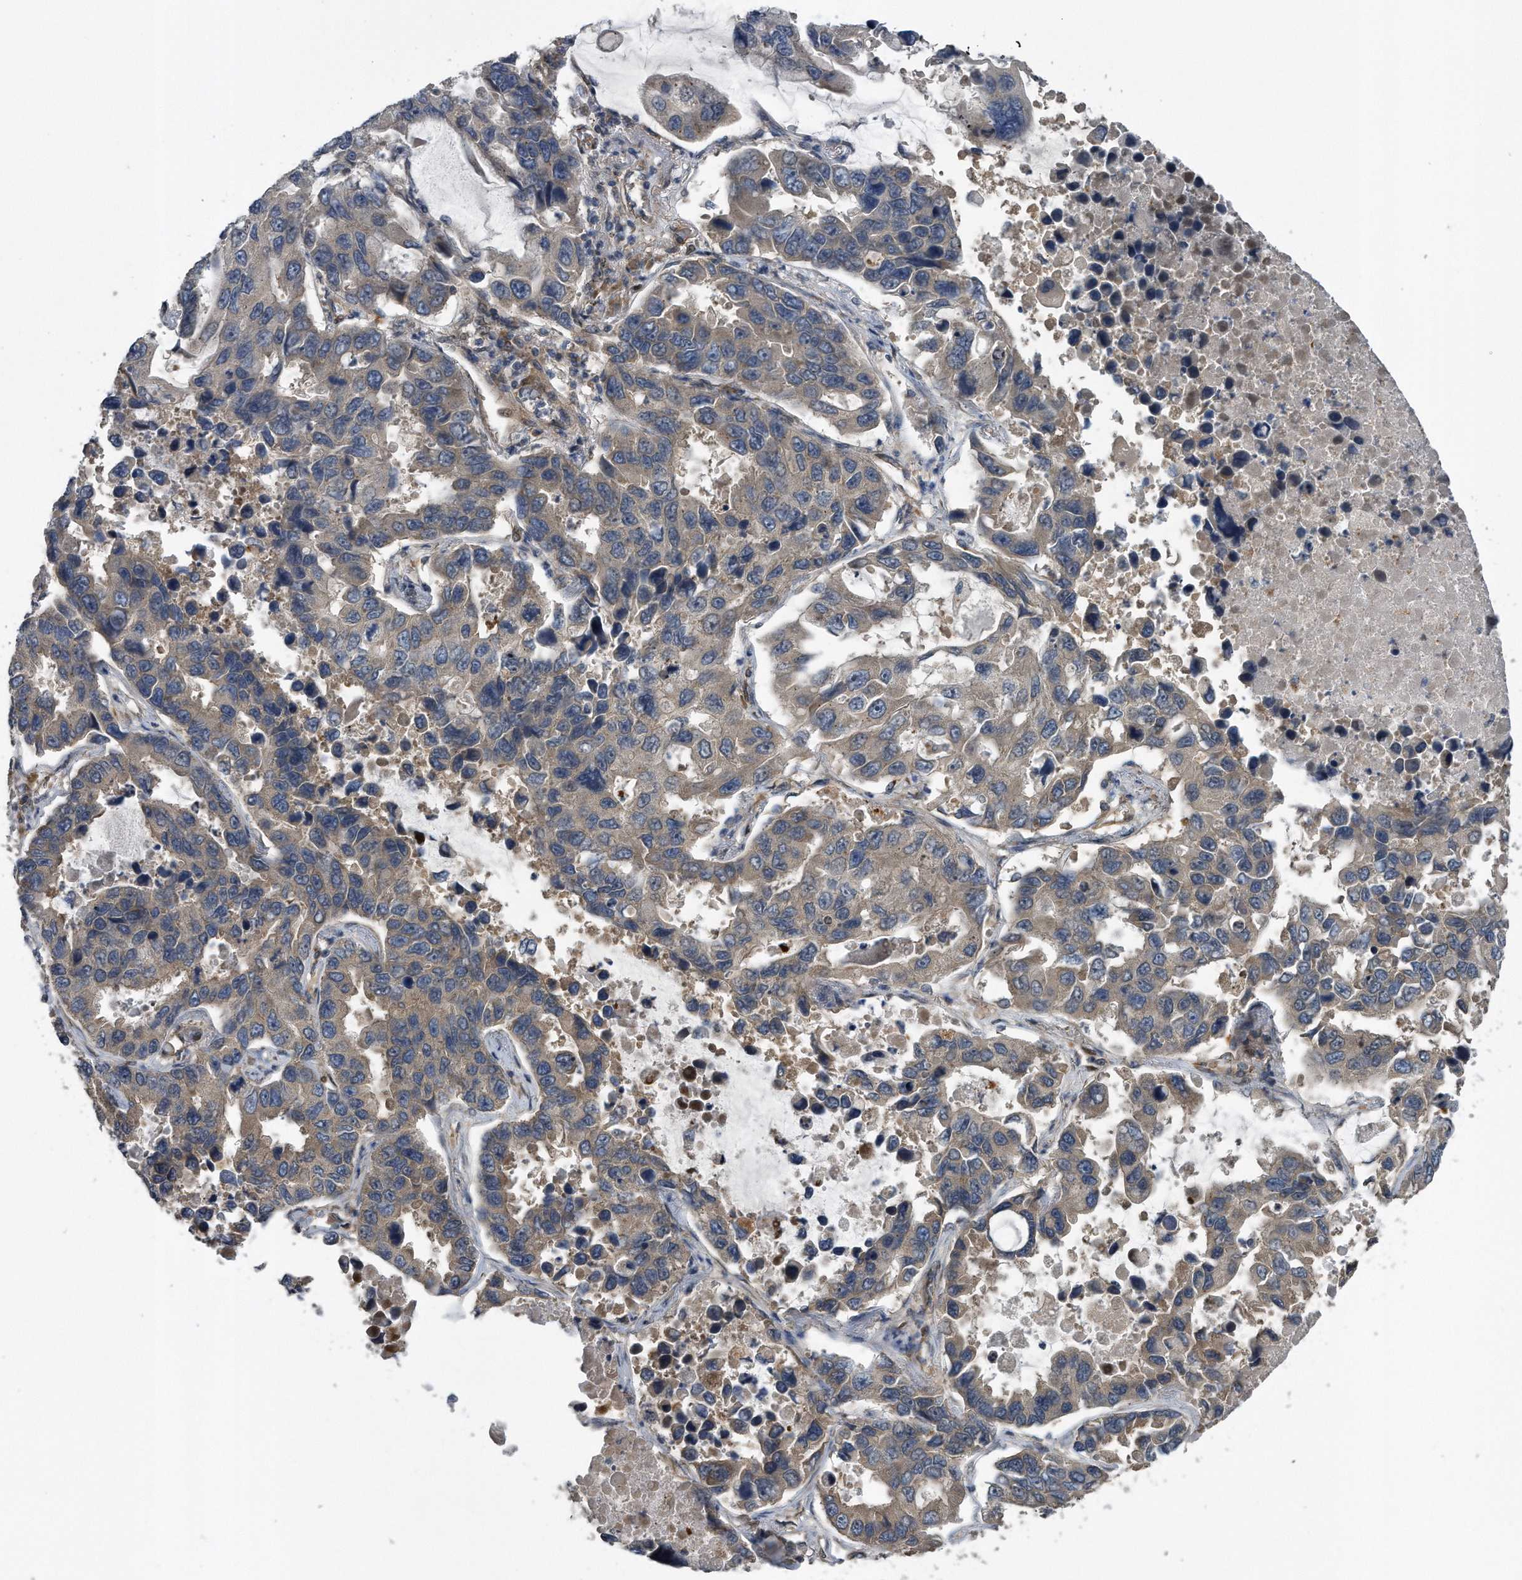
{"staining": {"intensity": "weak", "quantity": "25%-75%", "location": "cytoplasmic/membranous"}, "tissue": "lung cancer", "cell_type": "Tumor cells", "image_type": "cancer", "snomed": [{"axis": "morphology", "description": "Adenocarcinoma, NOS"}, {"axis": "topography", "description": "Lung"}], "caption": "Immunohistochemistry micrograph of neoplastic tissue: lung cancer (adenocarcinoma) stained using immunohistochemistry (IHC) demonstrates low levels of weak protein expression localized specifically in the cytoplasmic/membranous of tumor cells, appearing as a cytoplasmic/membranous brown color.", "gene": "ZNF79", "patient": {"sex": "male", "age": 64}}